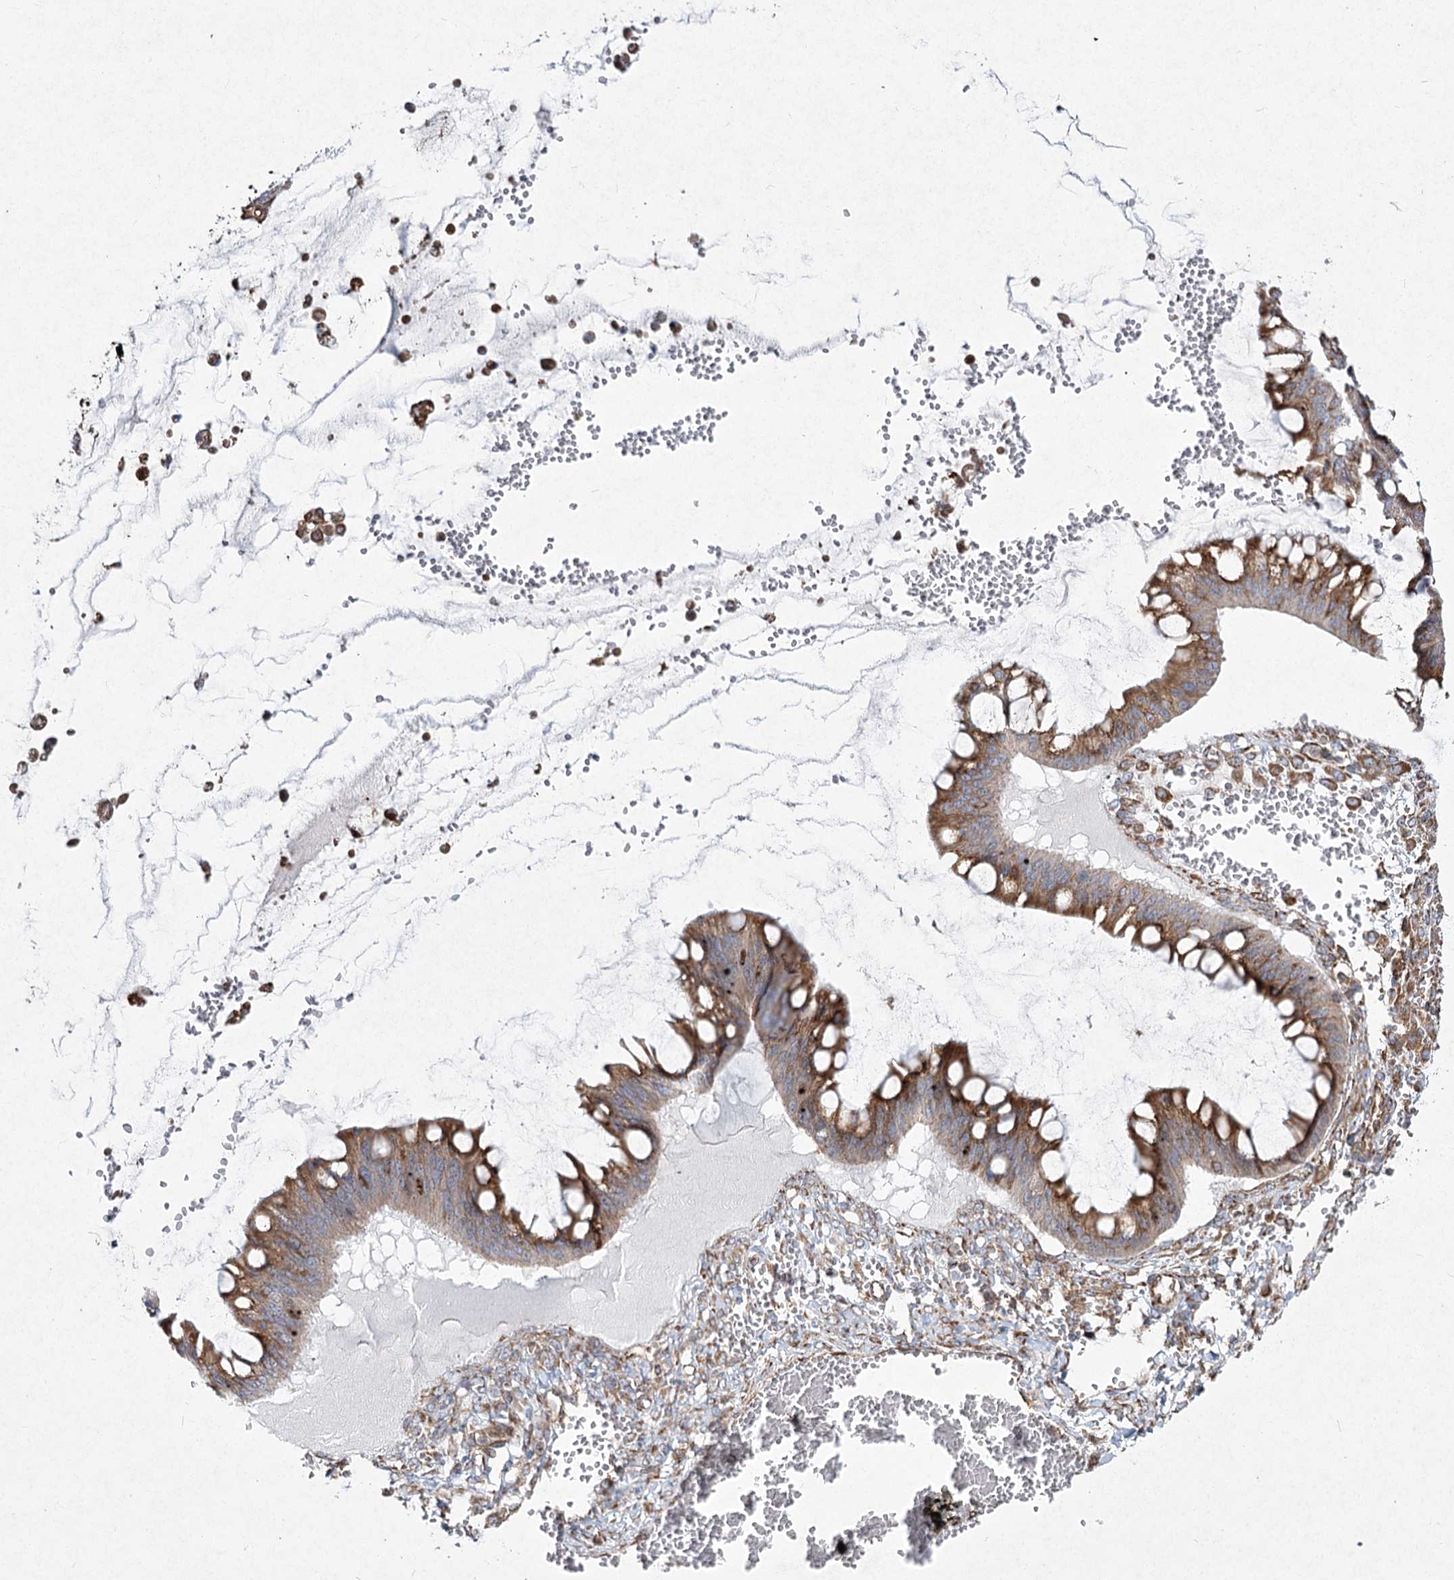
{"staining": {"intensity": "moderate", "quantity": ">75%", "location": "cytoplasmic/membranous"}, "tissue": "ovarian cancer", "cell_type": "Tumor cells", "image_type": "cancer", "snomed": [{"axis": "morphology", "description": "Cystadenocarcinoma, mucinous, NOS"}, {"axis": "topography", "description": "Ovary"}], "caption": "A brown stain shows moderate cytoplasmic/membranous staining of a protein in ovarian cancer (mucinous cystadenocarcinoma) tumor cells. Nuclei are stained in blue.", "gene": "NHLRC2", "patient": {"sex": "female", "age": 73}}